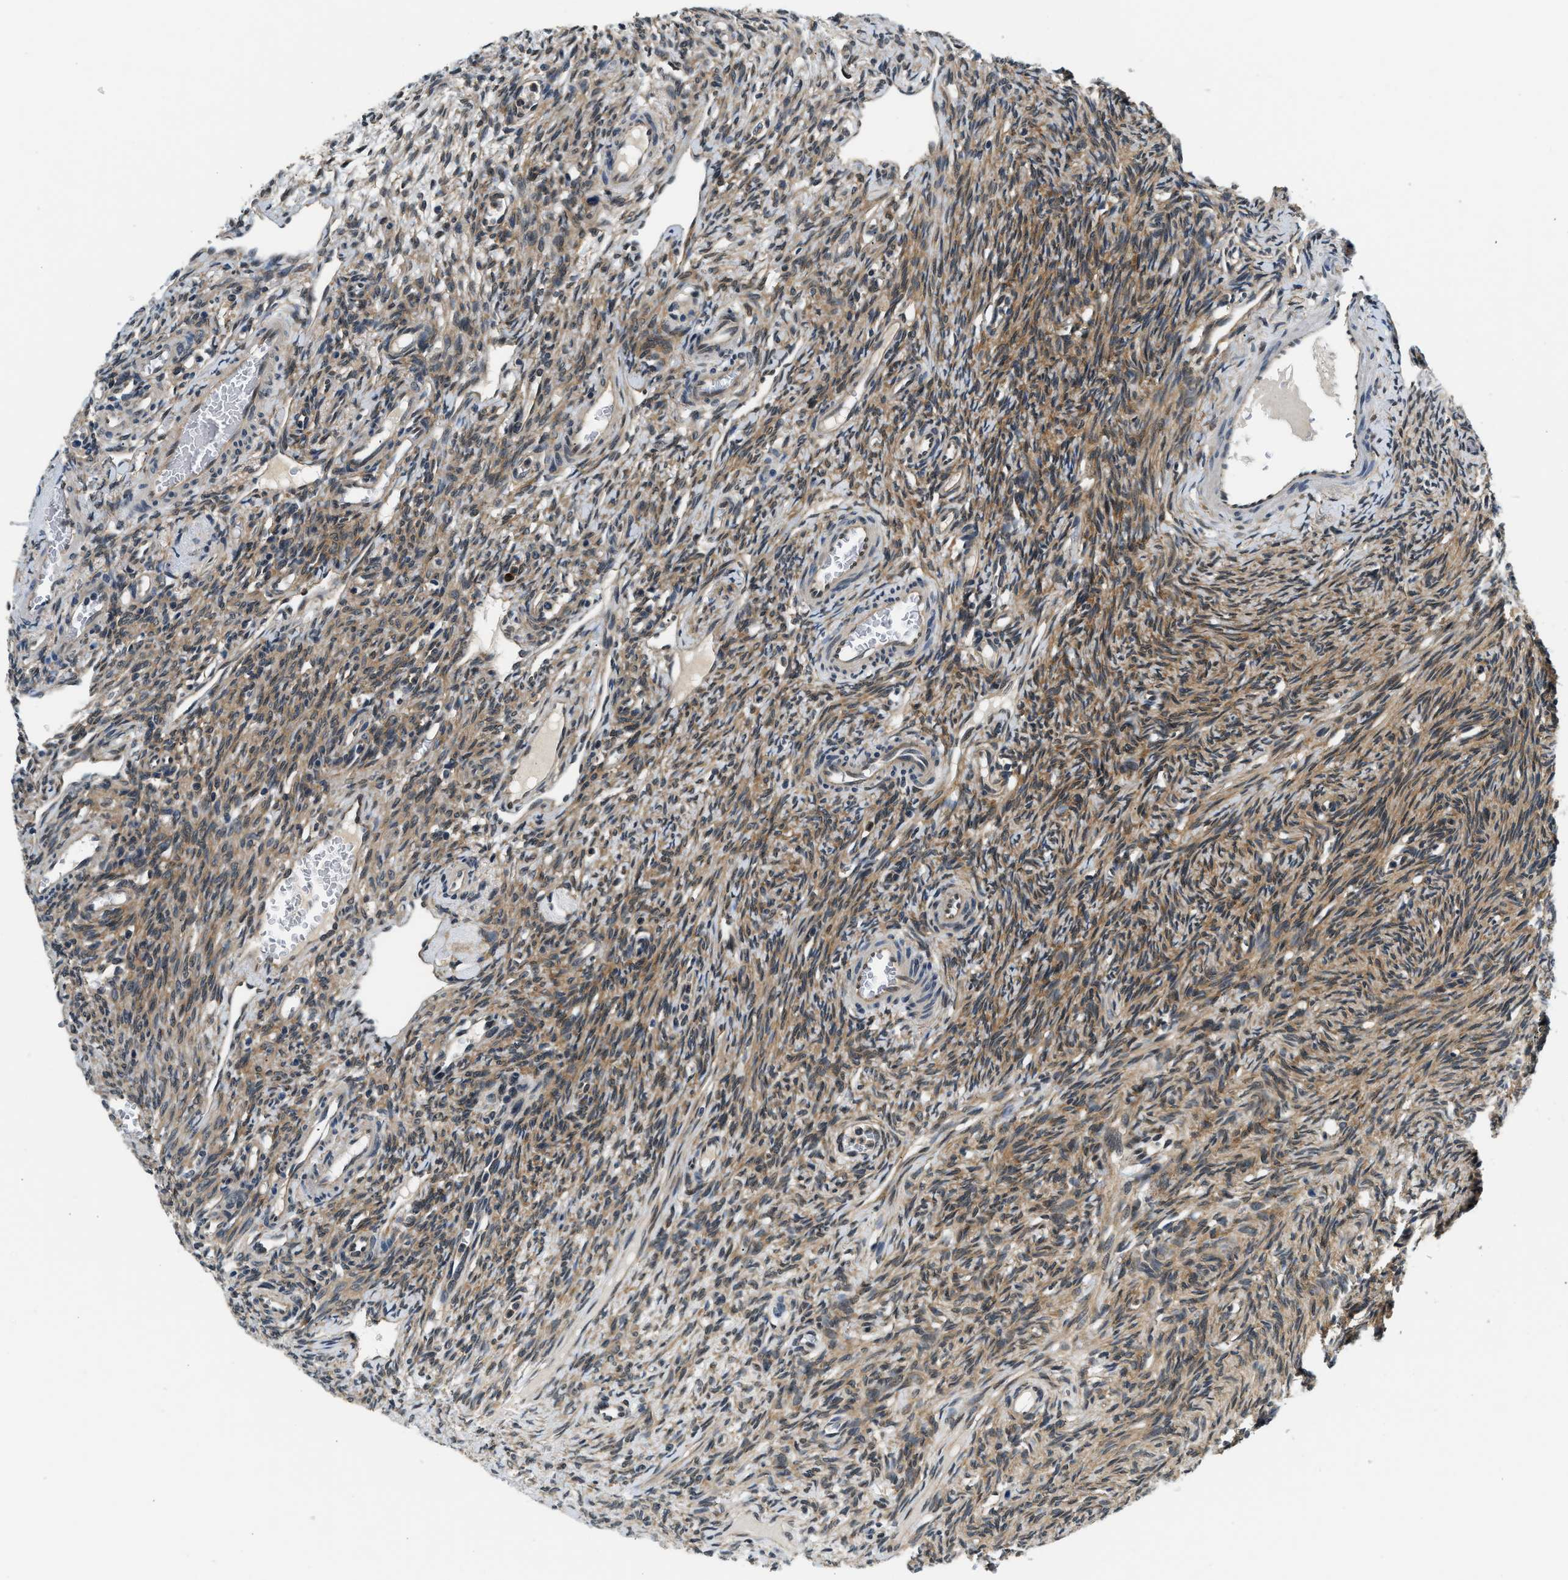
{"staining": {"intensity": "moderate", "quantity": ">75%", "location": "cytoplasmic/membranous"}, "tissue": "ovary", "cell_type": "Follicle cells", "image_type": "normal", "snomed": [{"axis": "morphology", "description": "Normal tissue, NOS"}, {"axis": "topography", "description": "Ovary"}], "caption": "A high-resolution histopathology image shows IHC staining of normal ovary, which displays moderate cytoplasmic/membranous positivity in approximately >75% of follicle cells. Nuclei are stained in blue.", "gene": "SMAD4", "patient": {"sex": "female", "age": 33}}